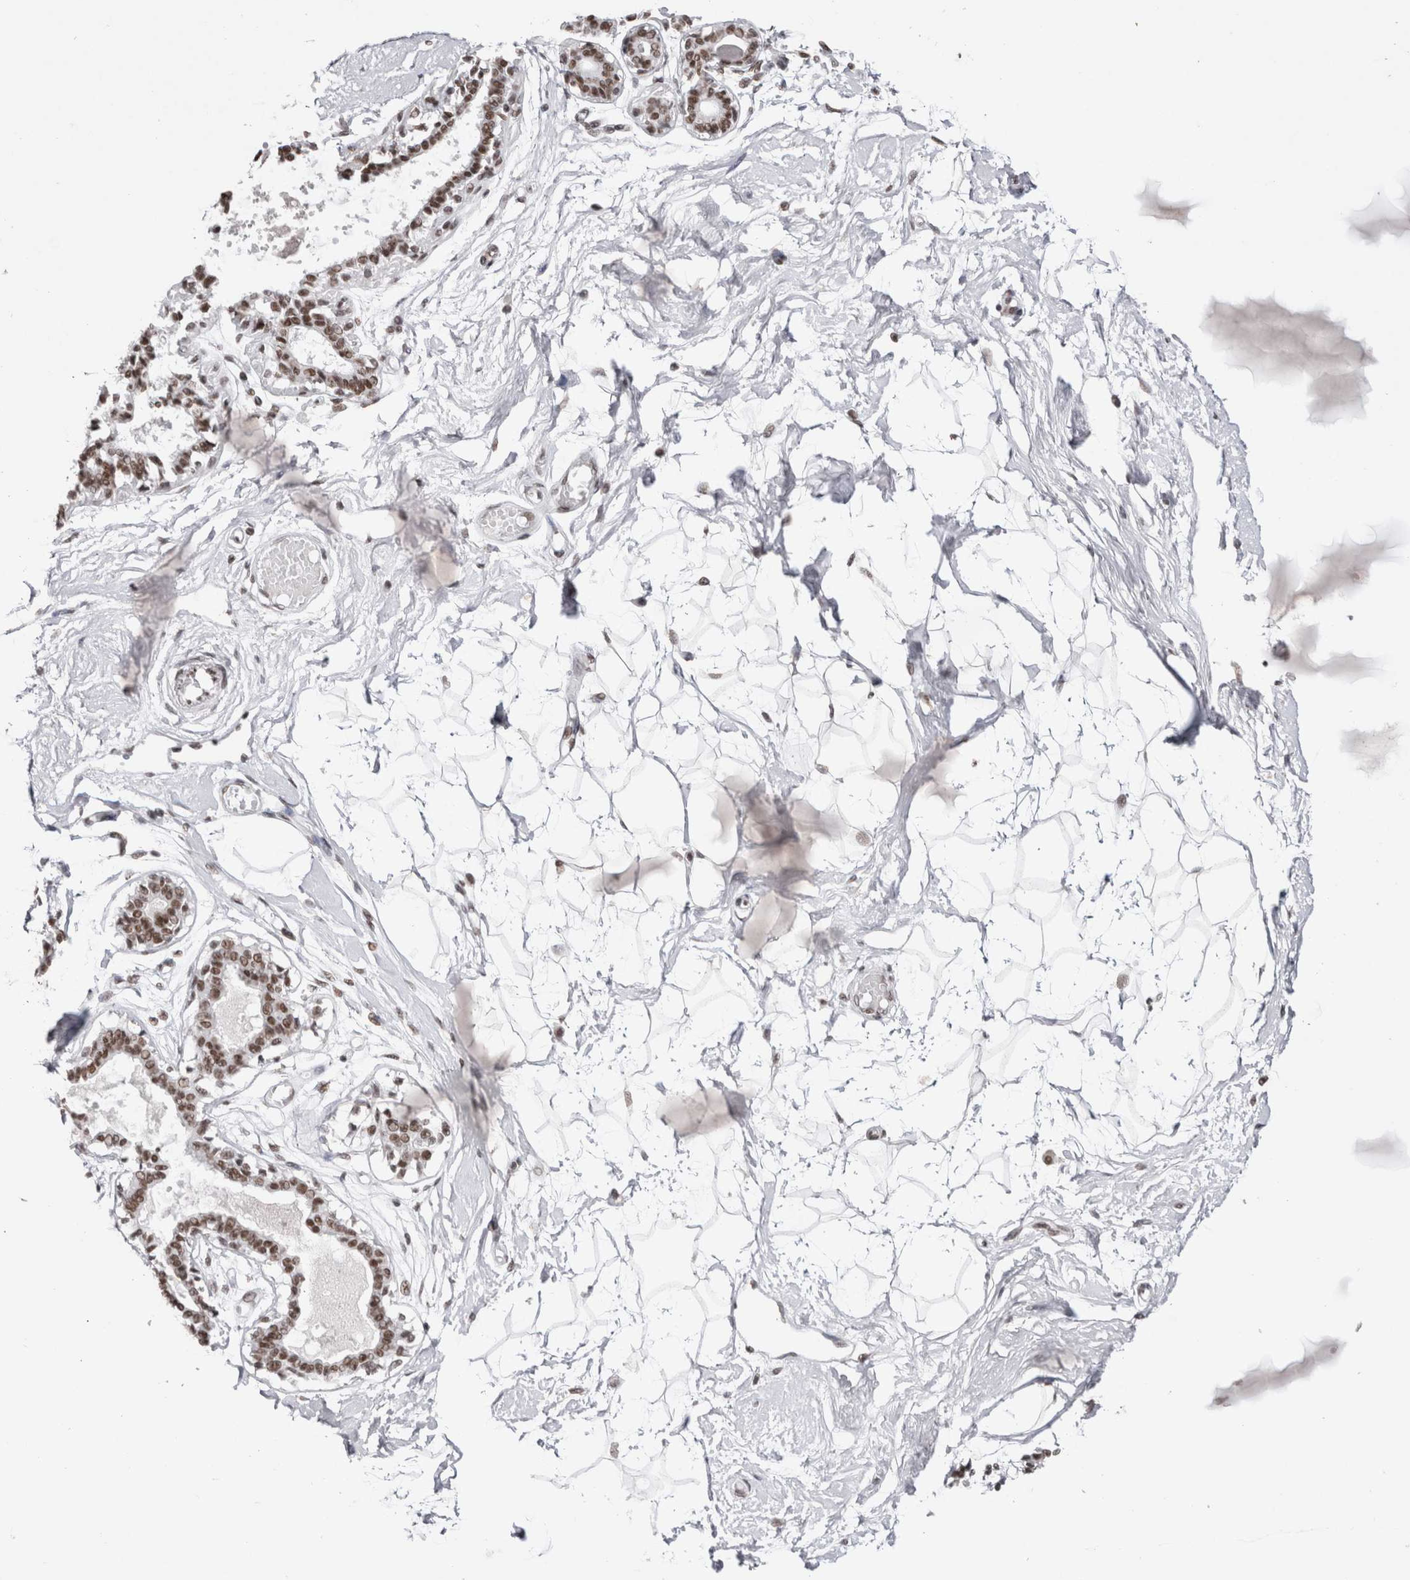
{"staining": {"intensity": "weak", "quantity": ">75%", "location": "nuclear"}, "tissue": "breast", "cell_type": "Adipocytes", "image_type": "normal", "snomed": [{"axis": "morphology", "description": "Normal tissue, NOS"}, {"axis": "topography", "description": "Breast"}], "caption": "The immunohistochemical stain labels weak nuclear positivity in adipocytes of benign breast. (DAB (3,3'-diaminobenzidine) IHC with brightfield microscopy, high magnification).", "gene": "SMC1A", "patient": {"sex": "female", "age": 45}}